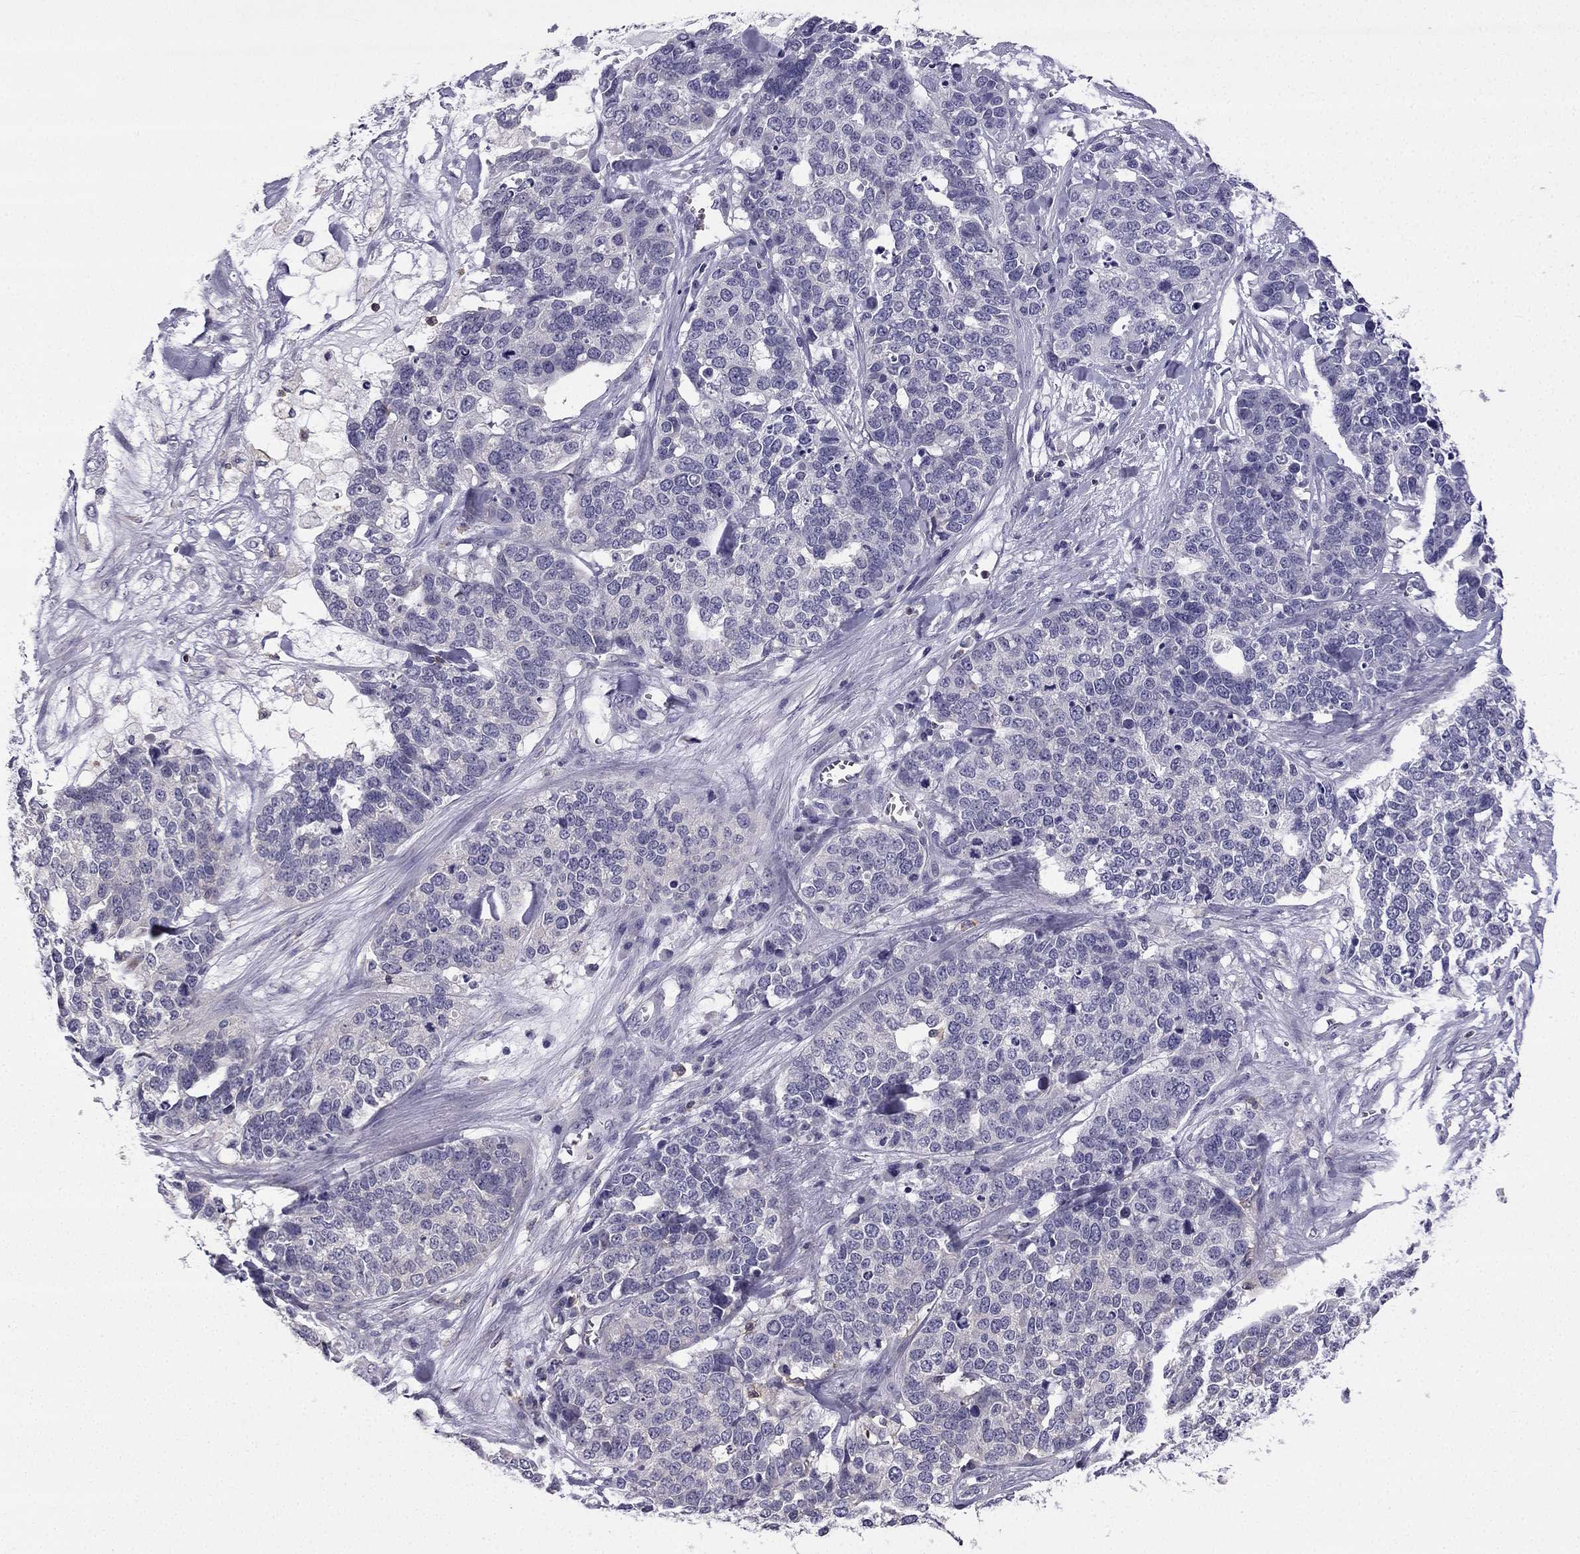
{"staining": {"intensity": "negative", "quantity": "none", "location": "none"}, "tissue": "ovarian cancer", "cell_type": "Tumor cells", "image_type": "cancer", "snomed": [{"axis": "morphology", "description": "Carcinoma, endometroid"}, {"axis": "topography", "description": "Ovary"}], "caption": "This photomicrograph is of ovarian endometroid carcinoma stained with immunohistochemistry to label a protein in brown with the nuclei are counter-stained blue. There is no expression in tumor cells.", "gene": "CCK", "patient": {"sex": "female", "age": 65}}